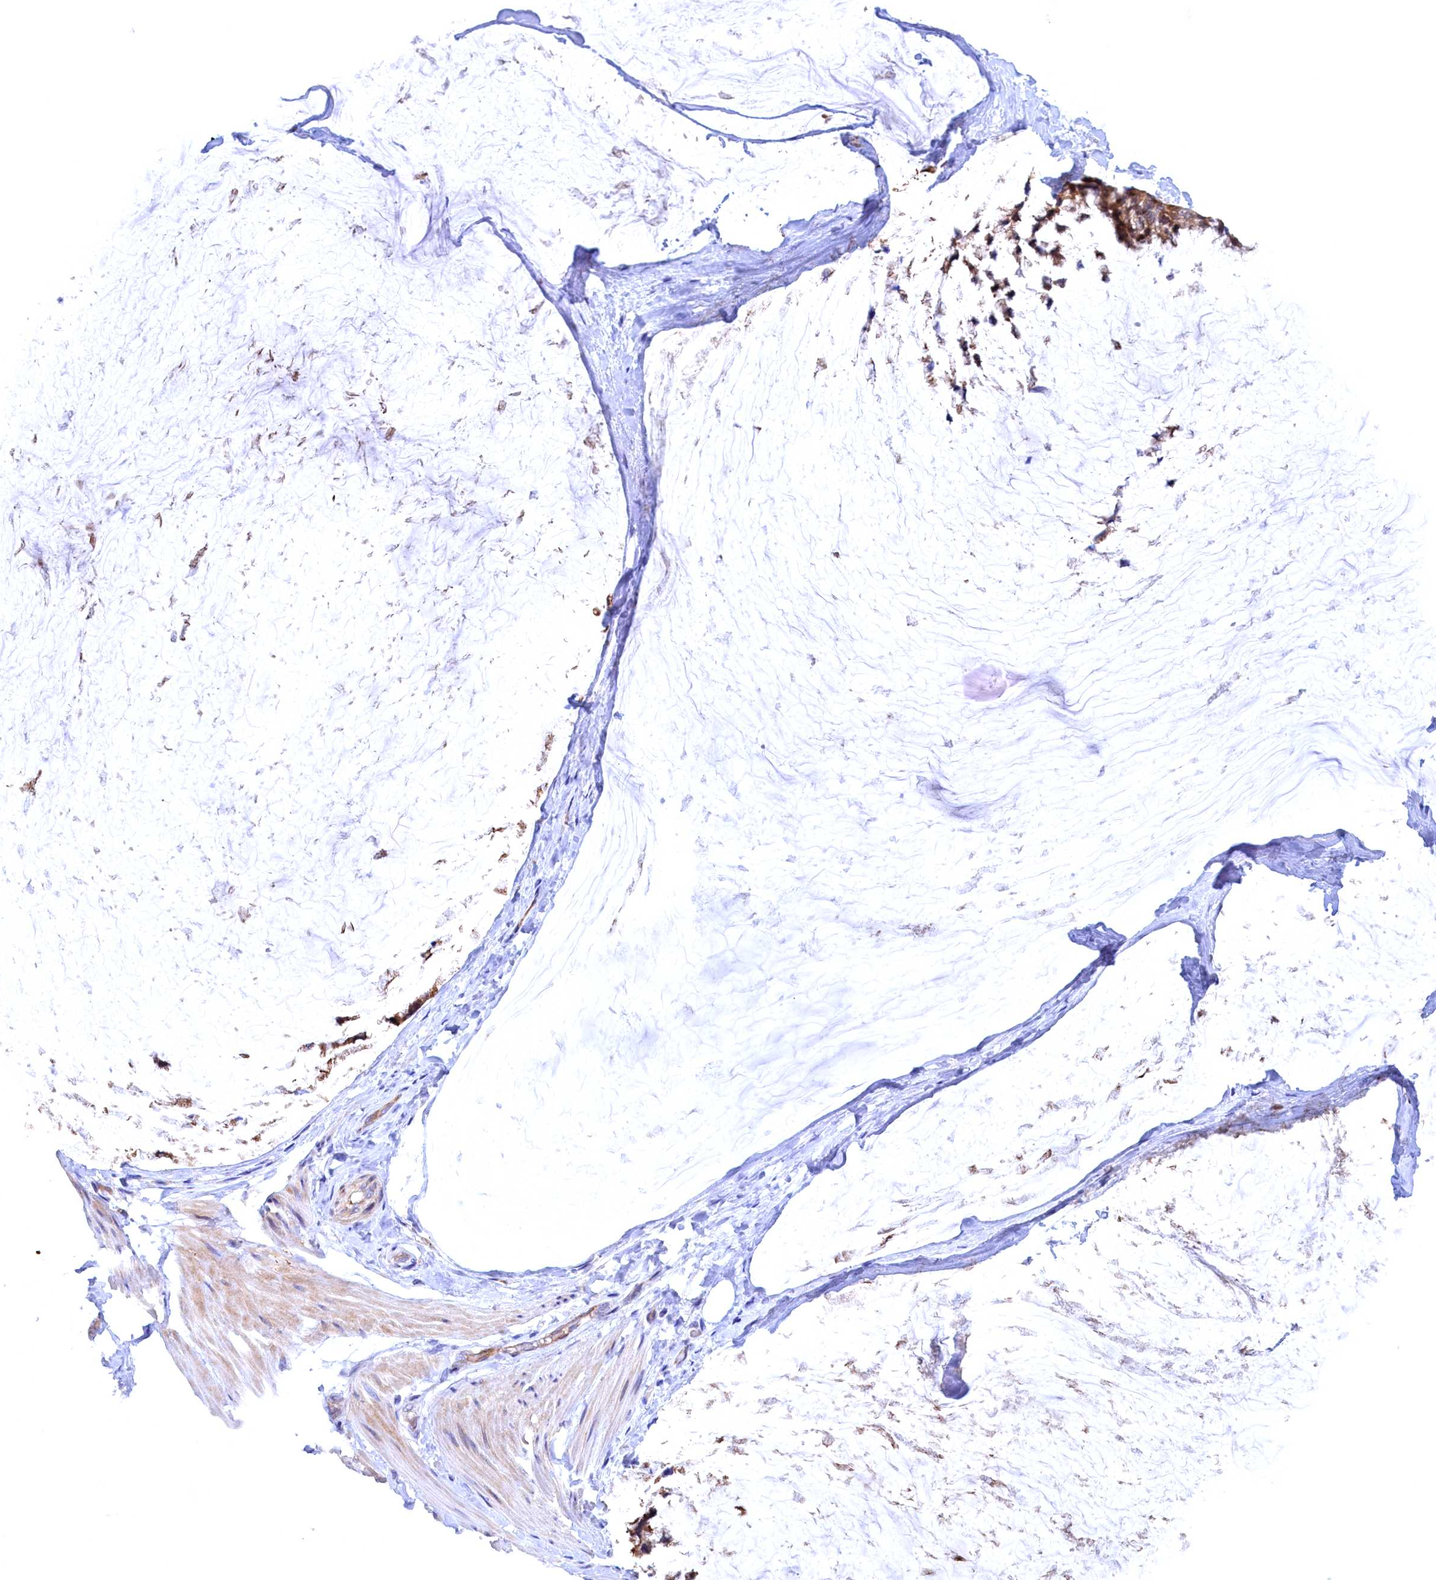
{"staining": {"intensity": "moderate", "quantity": ">75%", "location": "cytoplasmic/membranous"}, "tissue": "ovarian cancer", "cell_type": "Tumor cells", "image_type": "cancer", "snomed": [{"axis": "morphology", "description": "Cystadenocarcinoma, mucinous, NOS"}, {"axis": "topography", "description": "Ovary"}], "caption": "IHC of human ovarian cancer exhibits medium levels of moderate cytoplasmic/membranous positivity in about >75% of tumor cells. The staining was performed using DAB to visualize the protein expression in brown, while the nuclei were stained in blue with hematoxylin (Magnification: 20x).", "gene": "JPT2", "patient": {"sex": "female", "age": 39}}